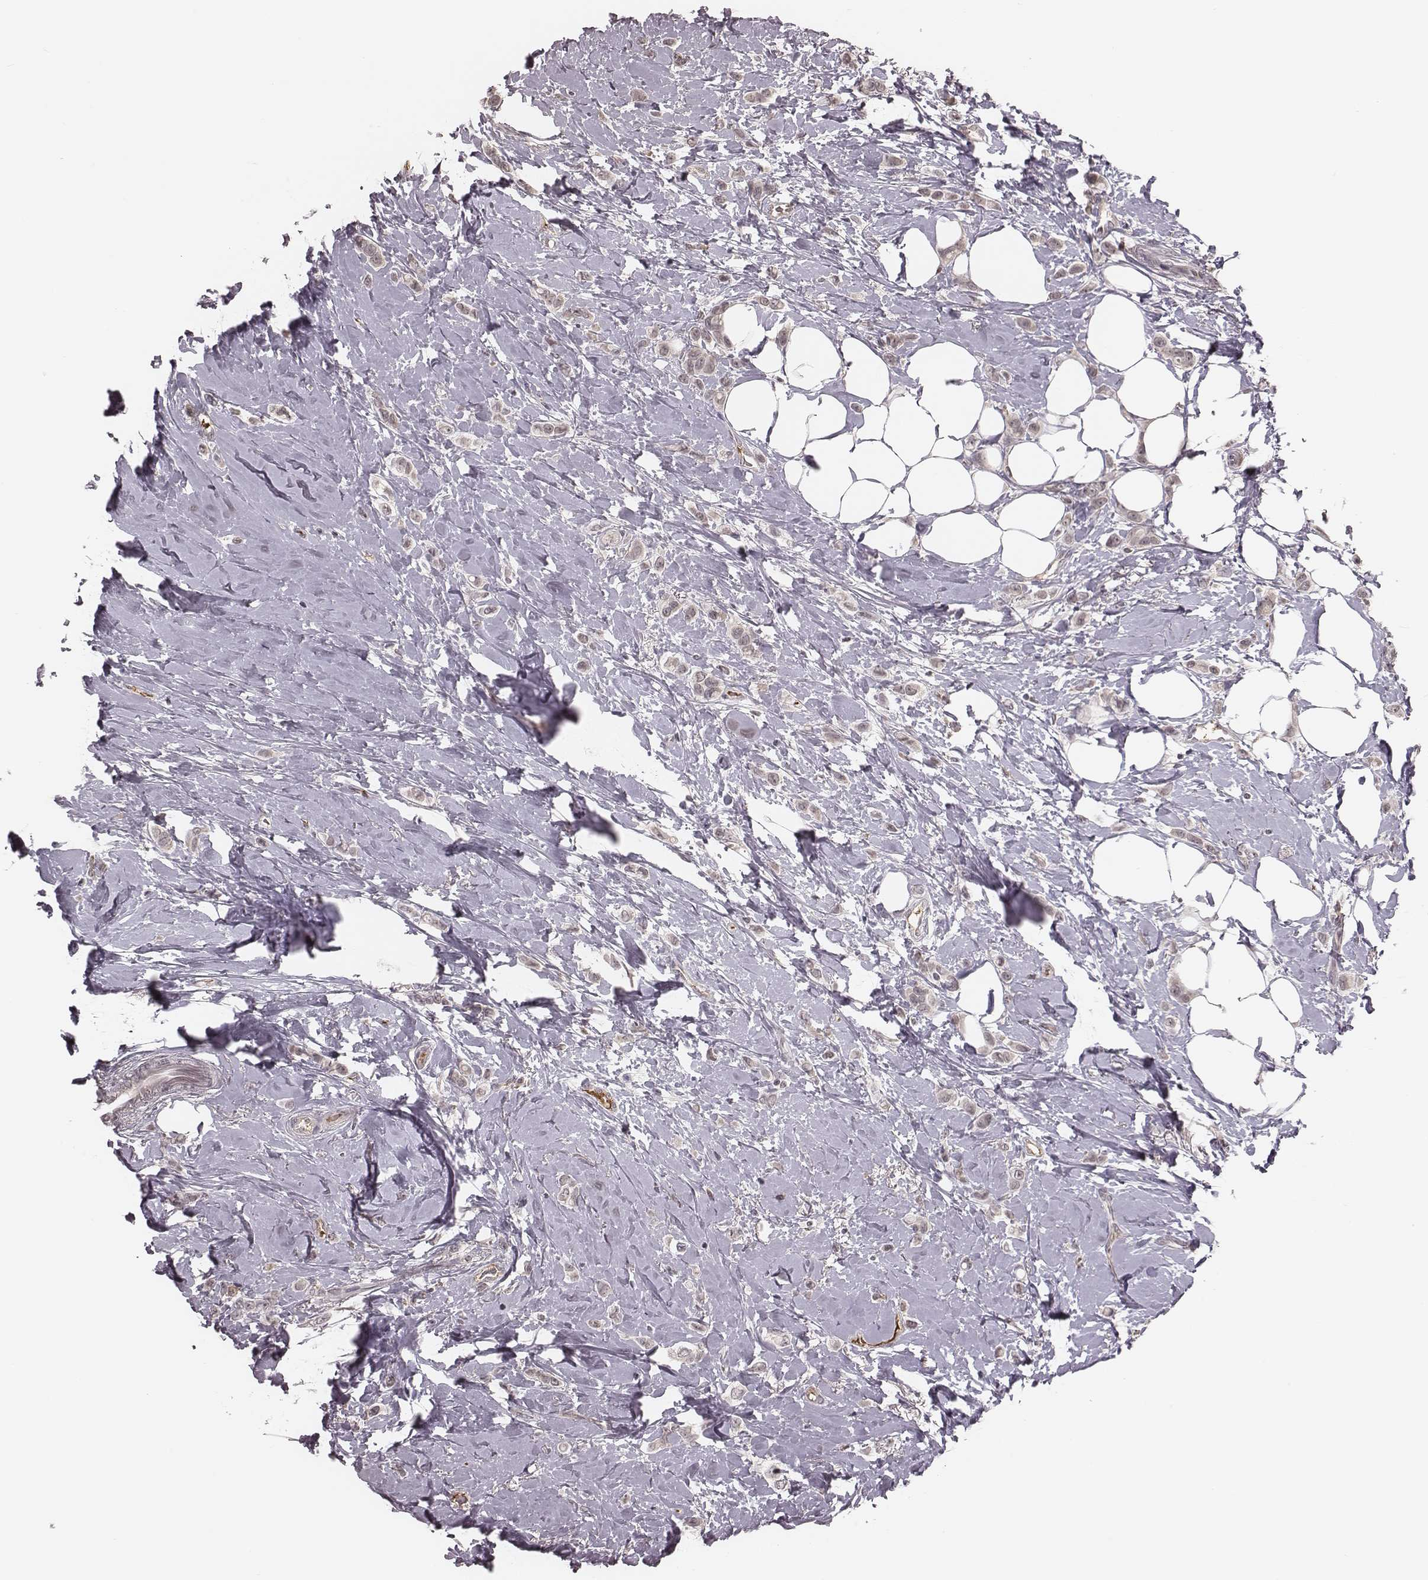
{"staining": {"intensity": "negative", "quantity": "none", "location": "none"}, "tissue": "breast cancer", "cell_type": "Tumor cells", "image_type": "cancer", "snomed": [{"axis": "morphology", "description": "Lobular carcinoma"}, {"axis": "topography", "description": "Breast"}], "caption": "Breast cancer was stained to show a protein in brown. There is no significant expression in tumor cells.", "gene": "IL5", "patient": {"sex": "female", "age": 66}}